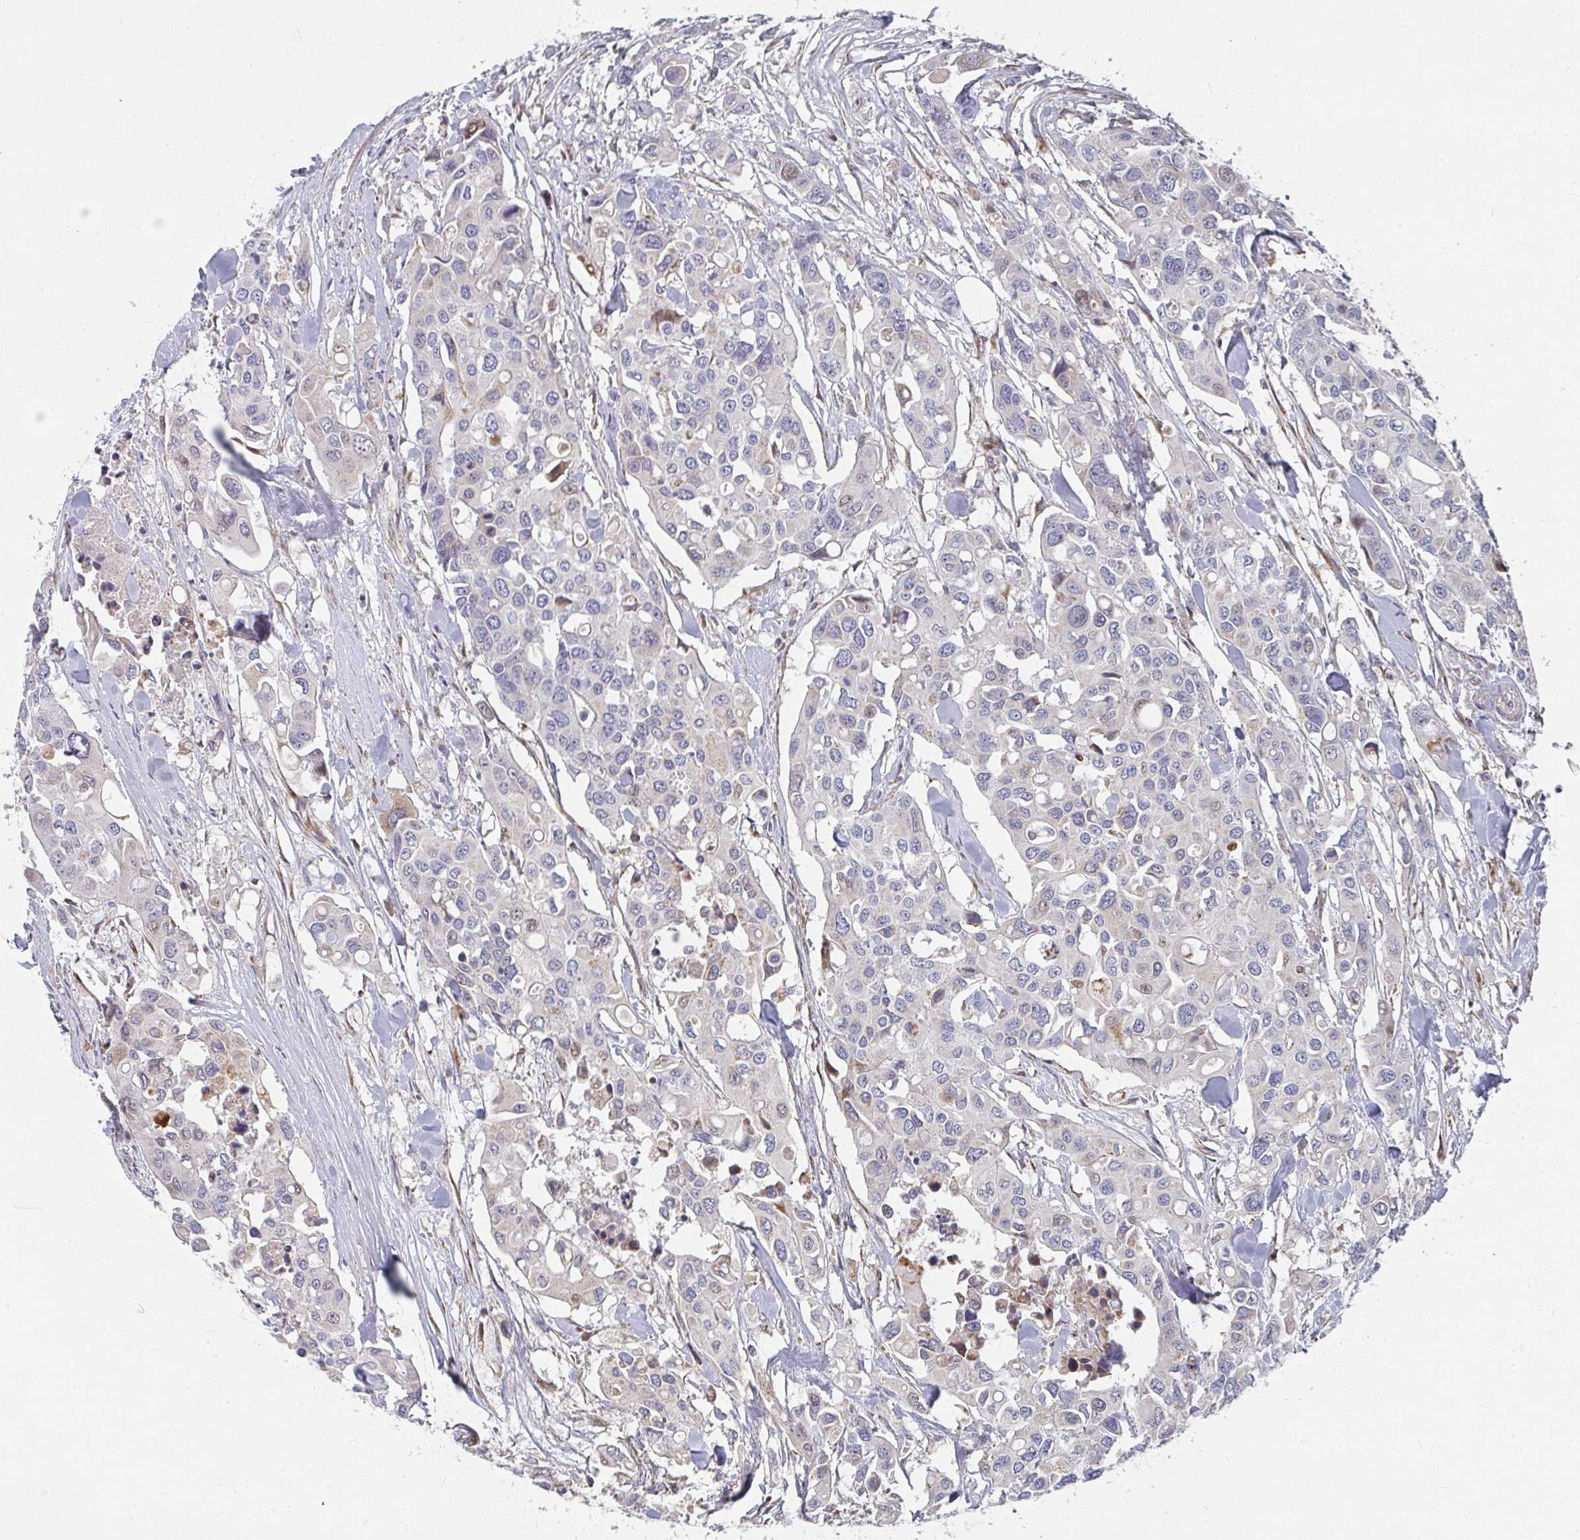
{"staining": {"intensity": "negative", "quantity": "none", "location": "none"}, "tissue": "colorectal cancer", "cell_type": "Tumor cells", "image_type": "cancer", "snomed": [{"axis": "morphology", "description": "Adenocarcinoma, NOS"}, {"axis": "topography", "description": "Colon"}], "caption": "Colorectal adenocarcinoma stained for a protein using immunohistochemistry (IHC) exhibits no staining tumor cells.", "gene": "RHEBL1", "patient": {"sex": "male", "age": 77}}